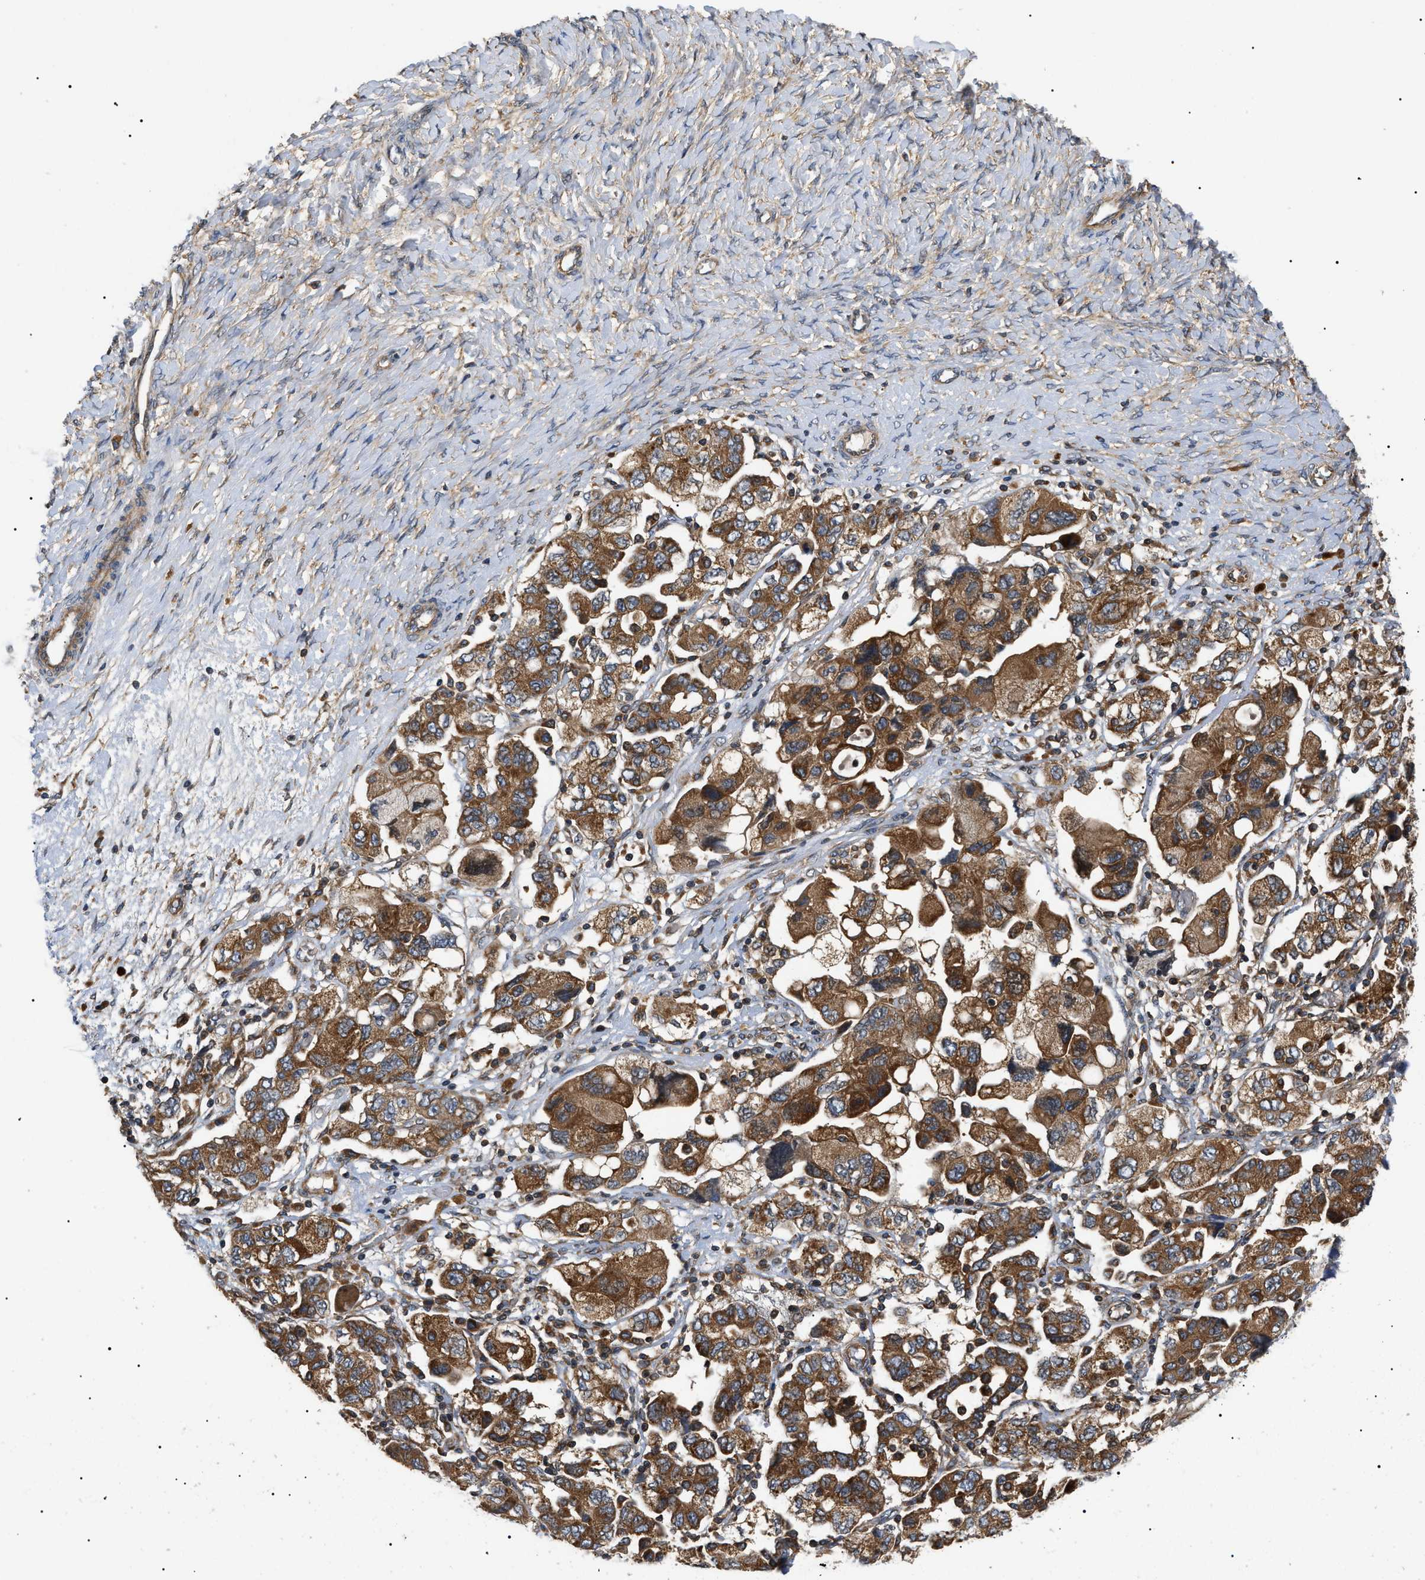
{"staining": {"intensity": "moderate", "quantity": ">75%", "location": "cytoplasmic/membranous"}, "tissue": "ovarian cancer", "cell_type": "Tumor cells", "image_type": "cancer", "snomed": [{"axis": "morphology", "description": "Carcinoma, NOS"}, {"axis": "morphology", "description": "Cystadenocarcinoma, serous, NOS"}, {"axis": "topography", "description": "Ovary"}], "caption": "A histopathology image of human ovarian carcinoma stained for a protein exhibits moderate cytoplasmic/membranous brown staining in tumor cells.", "gene": "PPM1B", "patient": {"sex": "female", "age": 69}}